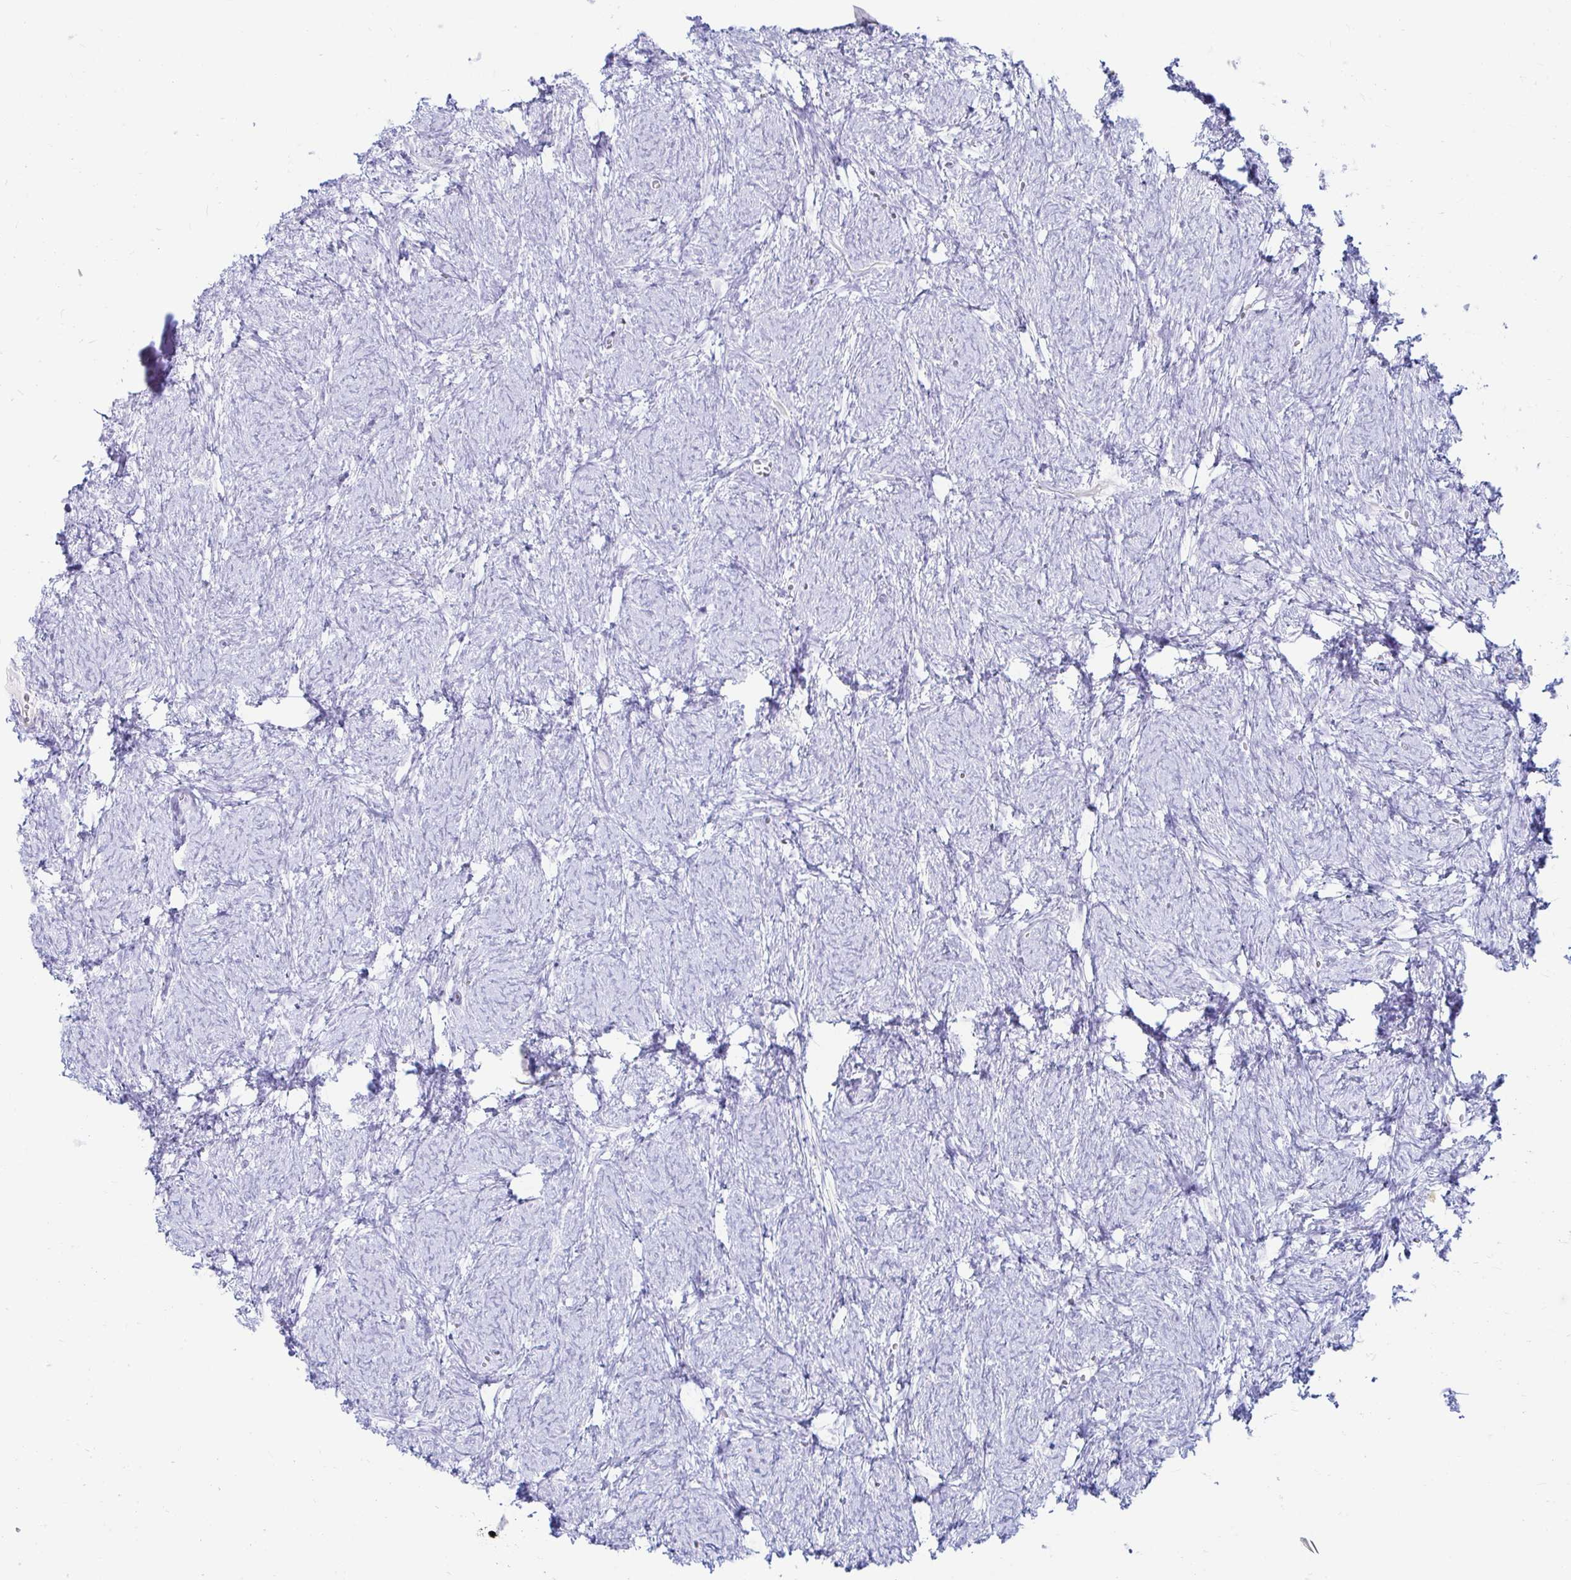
{"staining": {"intensity": "negative", "quantity": "none", "location": "none"}, "tissue": "ovary", "cell_type": "Follicle cells", "image_type": "normal", "snomed": [{"axis": "morphology", "description": "Normal tissue, NOS"}, {"axis": "topography", "description": "Ovary"}], "caption": "High power microscopy histopathology image of an IHC image of unremarkable ovary, revealing no significant expression in follicle cells.", "gene": "ERICH6", "patient": {"sex": "female", "age": 41}}